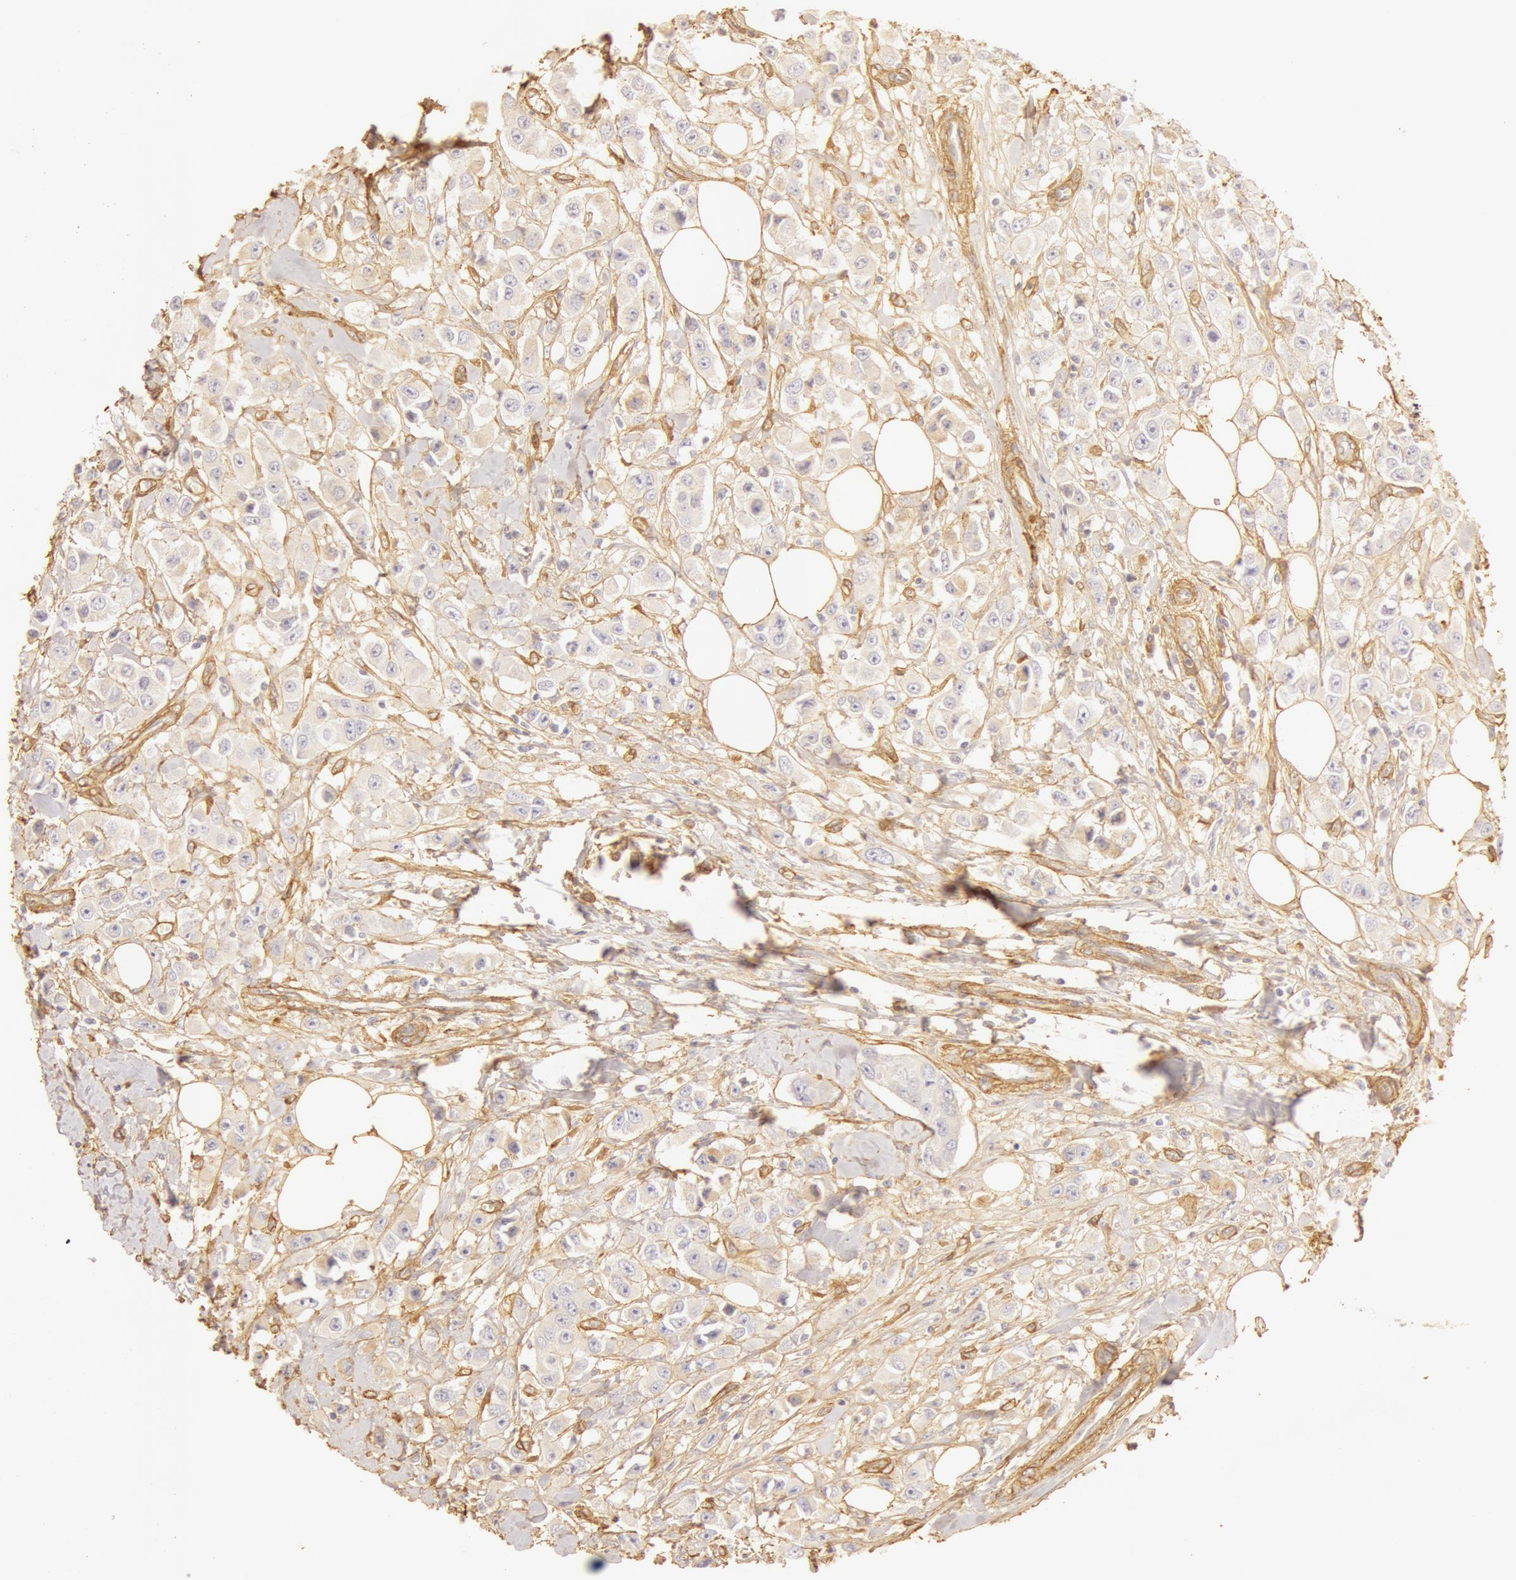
{"staining": {"intensity": "weak", "quantity": "25%-75%", "location": "cytoplasmic/membranous"}, "tissue": "breast cancer", "cell_type": "Tumor cells", "image_type": "cancer", "snomed": [{"axis": "morphology", "description": "Duct carcinoma"}, {"axis": "topography", "description": "Breast"}], "caption": "Breast infiltrating ductal carcinoma stained with immunohistochemistry exhibits weak cytoplasmic/membranous positivity in about 25%-75% of tumor cells.", "gene": "COL4A1", "patient": {"sex": "female", "age": 58}}